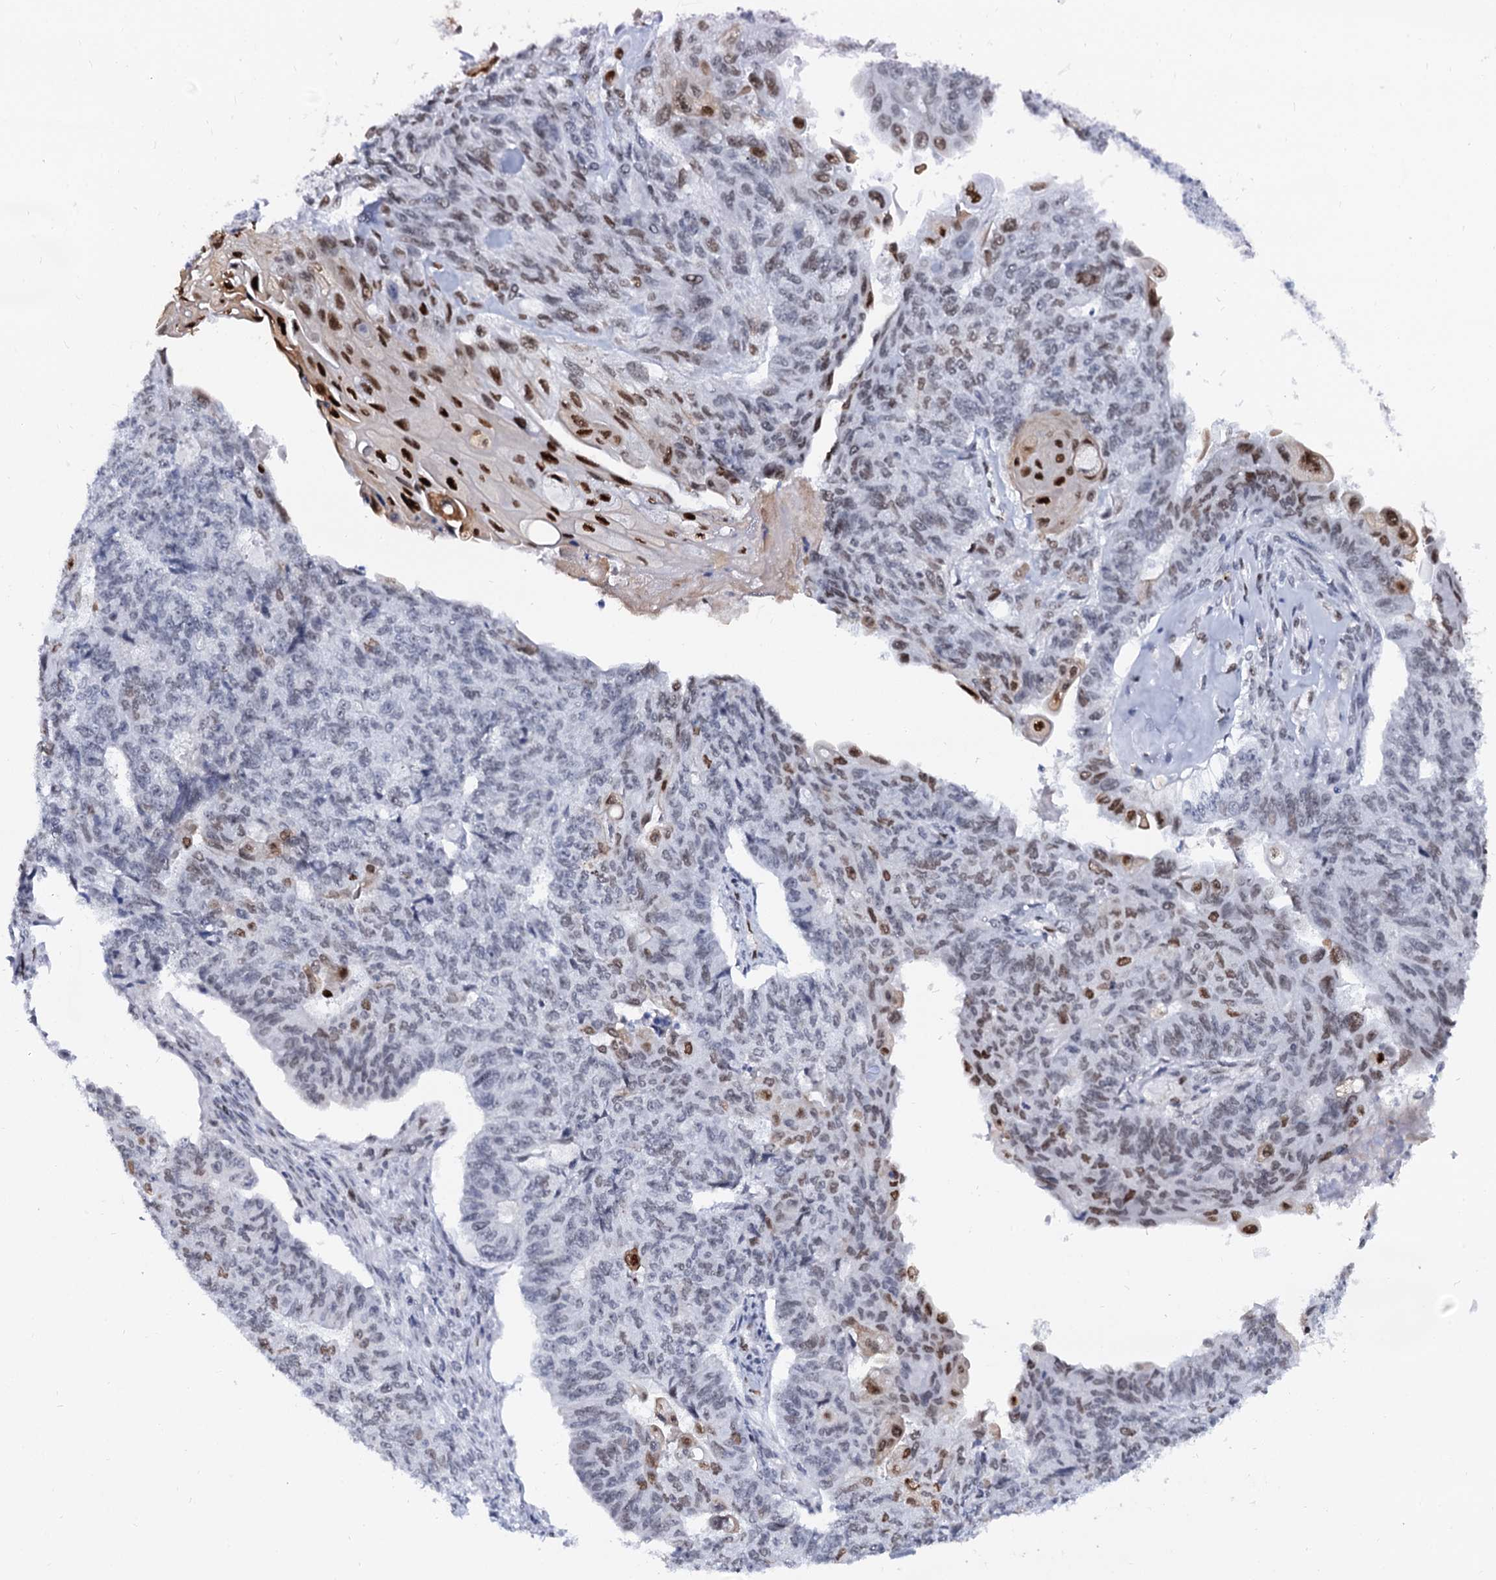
{"staining": {"intensity": "strong", "quantity": "<25%", "location": "nuclear"}, "tissue": "endometrial cancer", "cell_type": "Tumor cells", "image_type": "cancer", "snomed": [{"axis": "morphology", "description": "Adenocarcinoma, NOS"}, {"axis": "topography", "description": "Endometrium"}], "caption": "Endometrial adenocarcinoma stained with a brown dye reveals strong nuclear positive staining in about <25% of tumor cells.", "gene": "CMAS", "patient": {"sex": "female", "age": 32}}